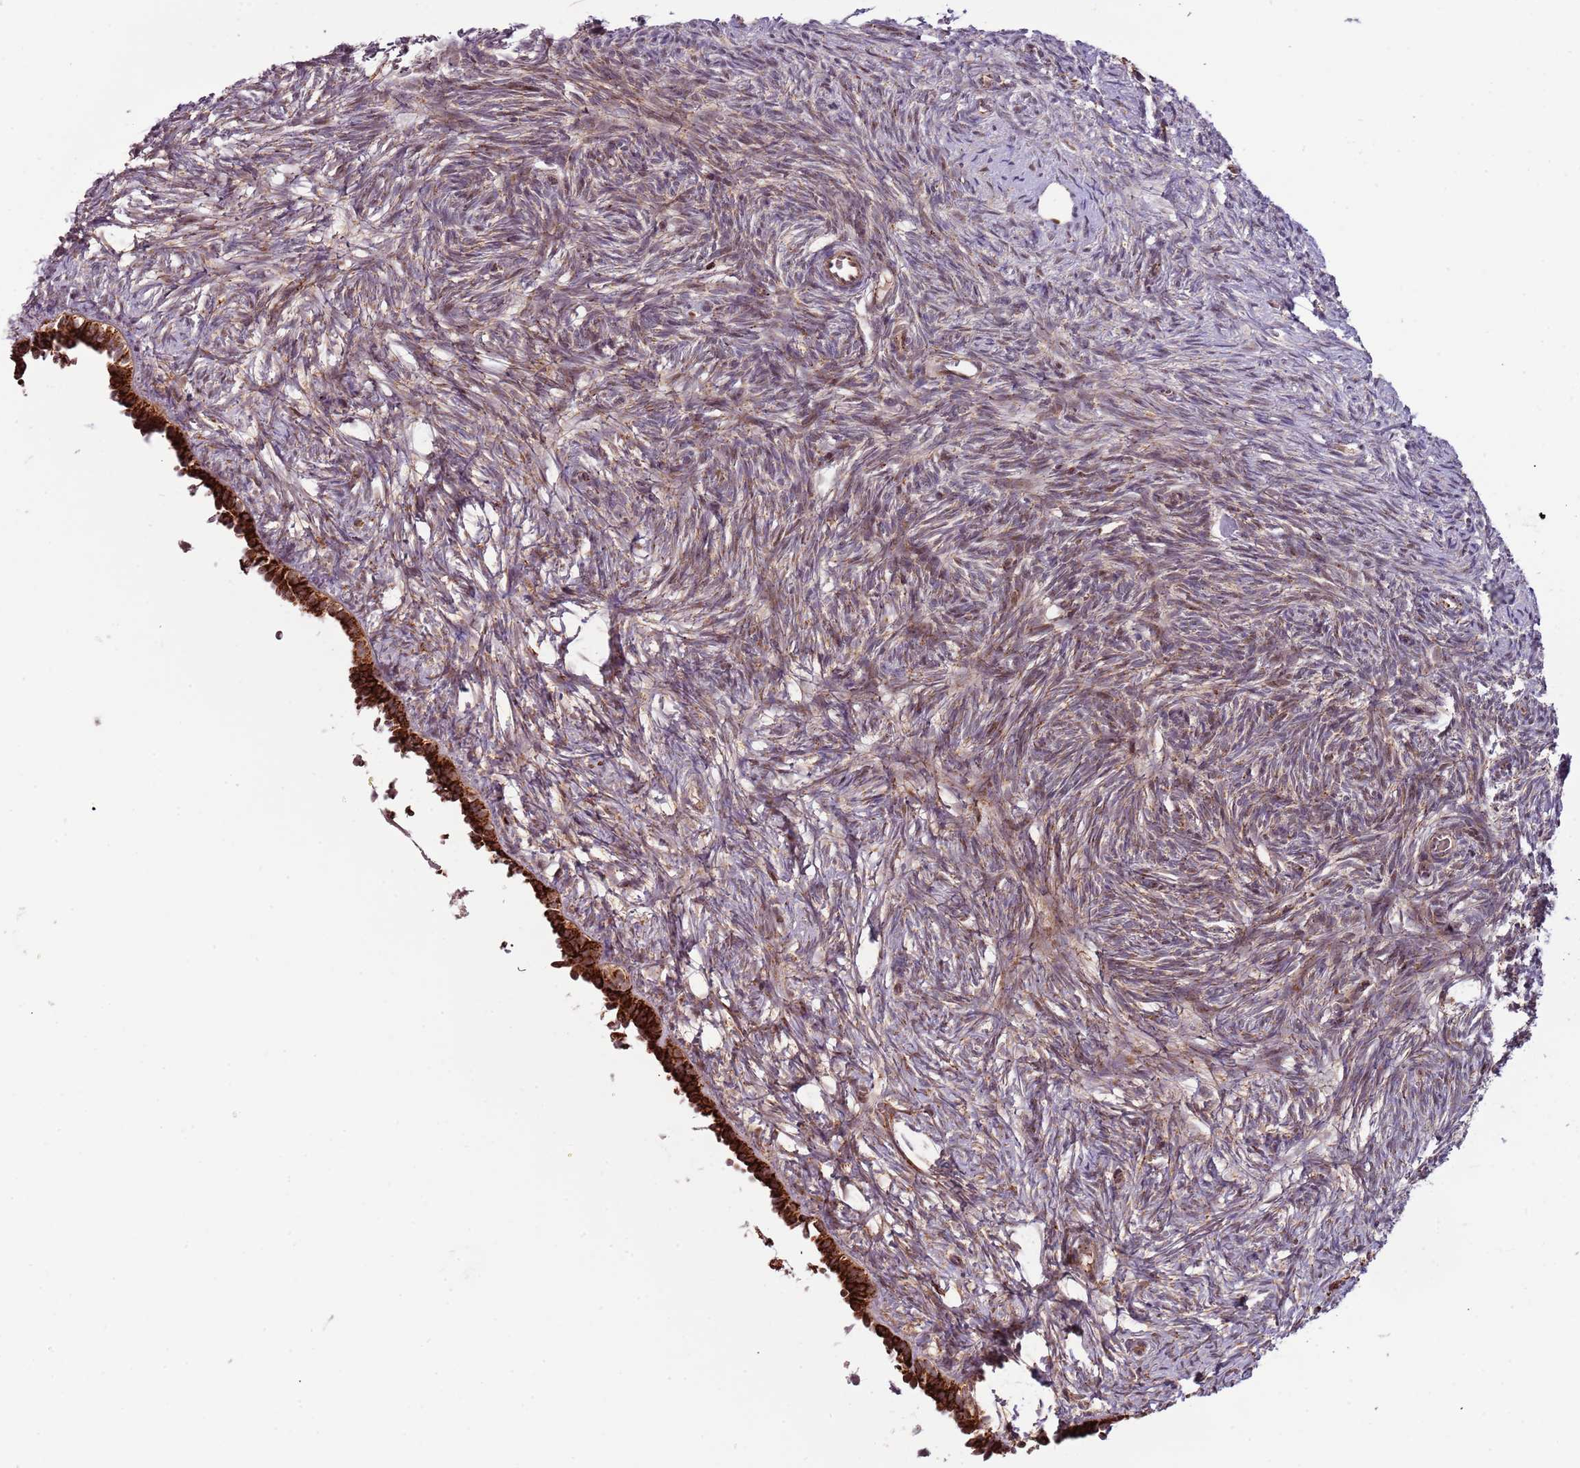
{"staining": {"intensity": "weak", "quantity": "25%-75%", "location": "cytoplasmic/membranous,nuclear"}, "tissue": "ovary", "cell_type": "Ovarian stroma cells", "image_type": "normal", "snomed": [{"axis": "morphology", "description": "Normal tissue, NOS"}, {"axis": "topography", "description": "Ovary"}], "caption": "Ovary stained with IHC demonstrates weak cytoplasmic/membranous,nuclear staining in about 25%-75% of ovarian stroma cells.", "gene": "ULK3", "patient": {"sex": "female", "age": 51}}